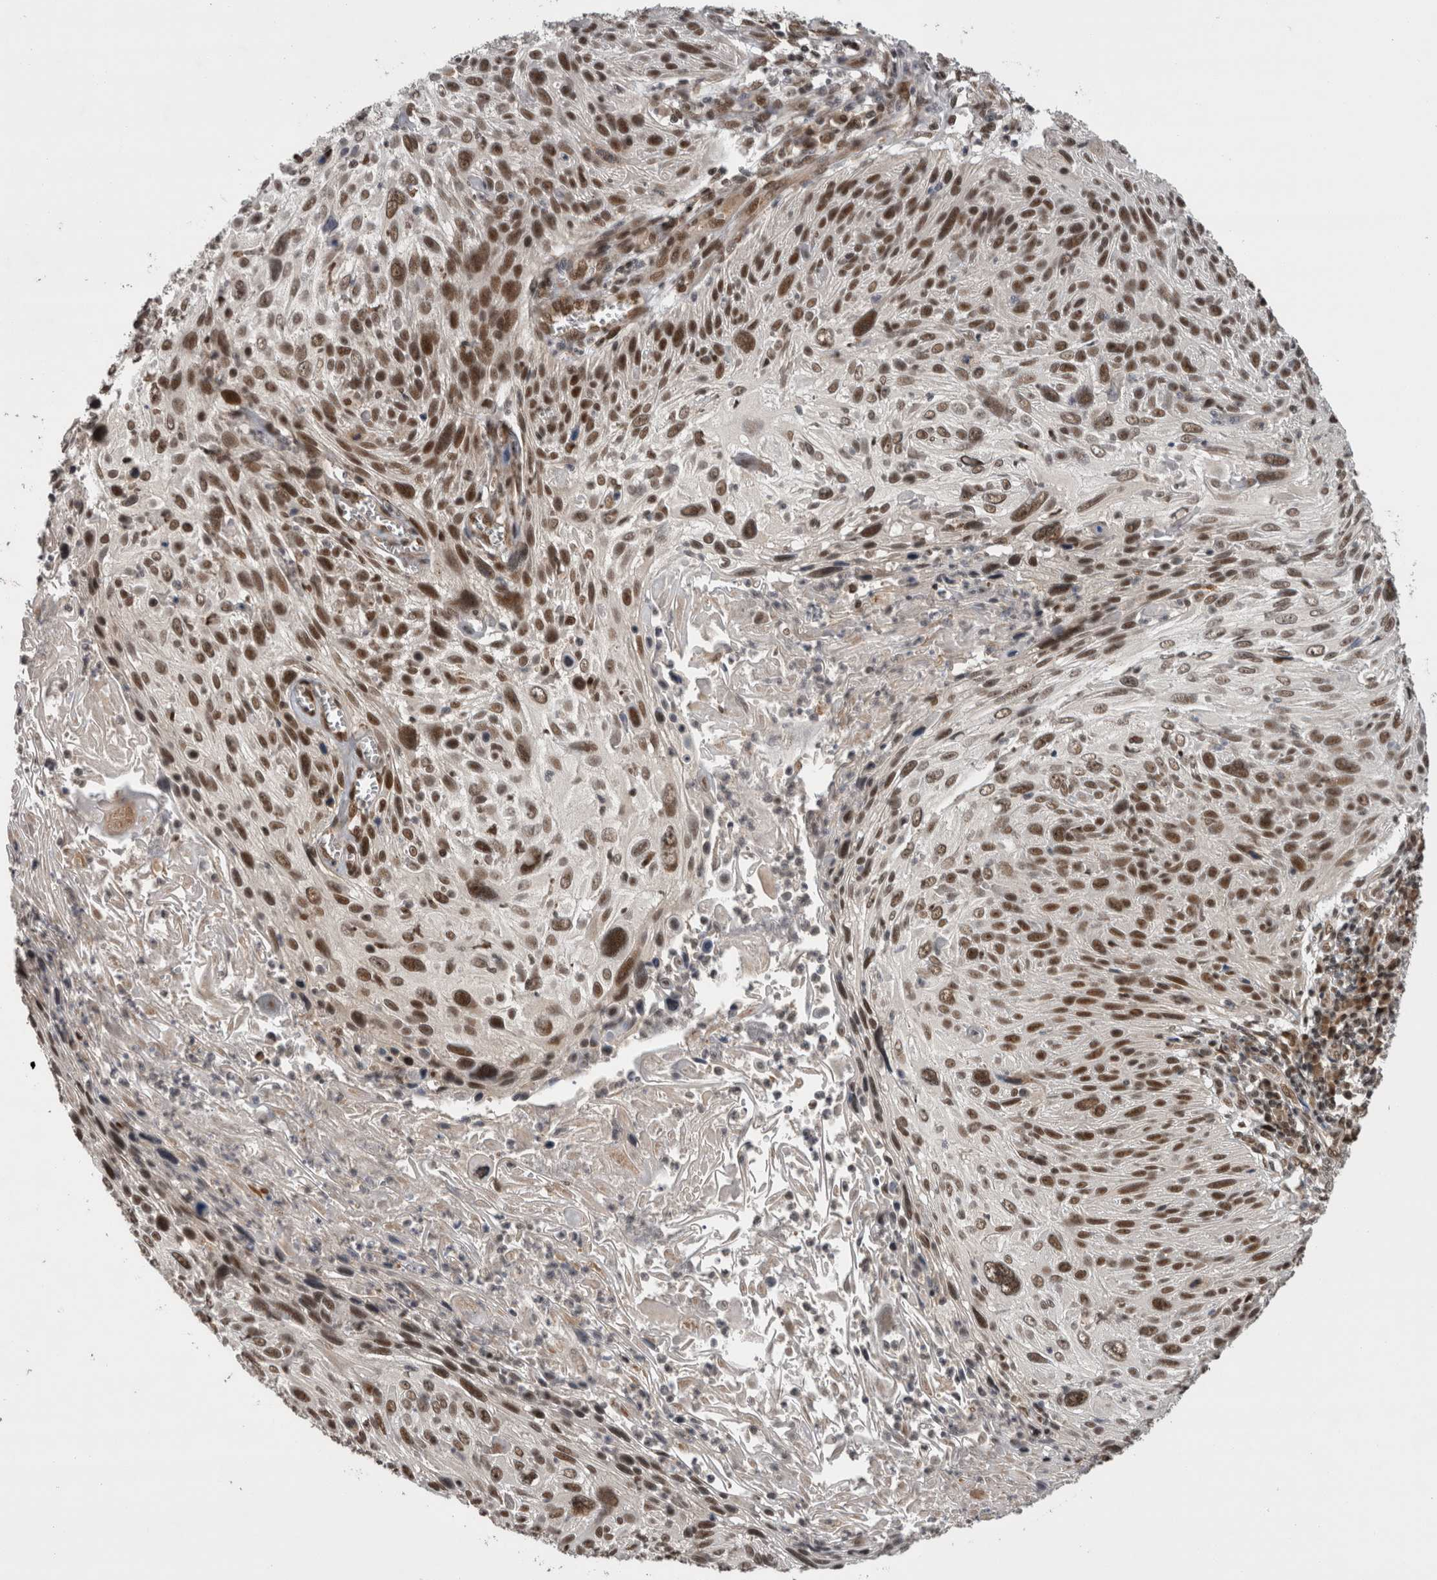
{"staining": {"intensity": "strong", "quantity": ">75%", "location": "nuclear"}, "tissue": "cervical cancer", "cell_type": "Tumor cells", "image_type": "cancer", "snomed": [{"axis": "morphology", "description": "Squamous cell carcinoma, NOS"}, {"axis": "topography", "description": "Cervix"}], "caption": "This photomicrograph demonstrates squamous cell carcinoma (cervical) stained with IHC to label a protein in brown. The nuclear of tumor cells show strong positivity for the protein. Nuclei are counter-stained blue.", "gene": "CPSF2", "patient": {"sex": "female", "age": 51}}